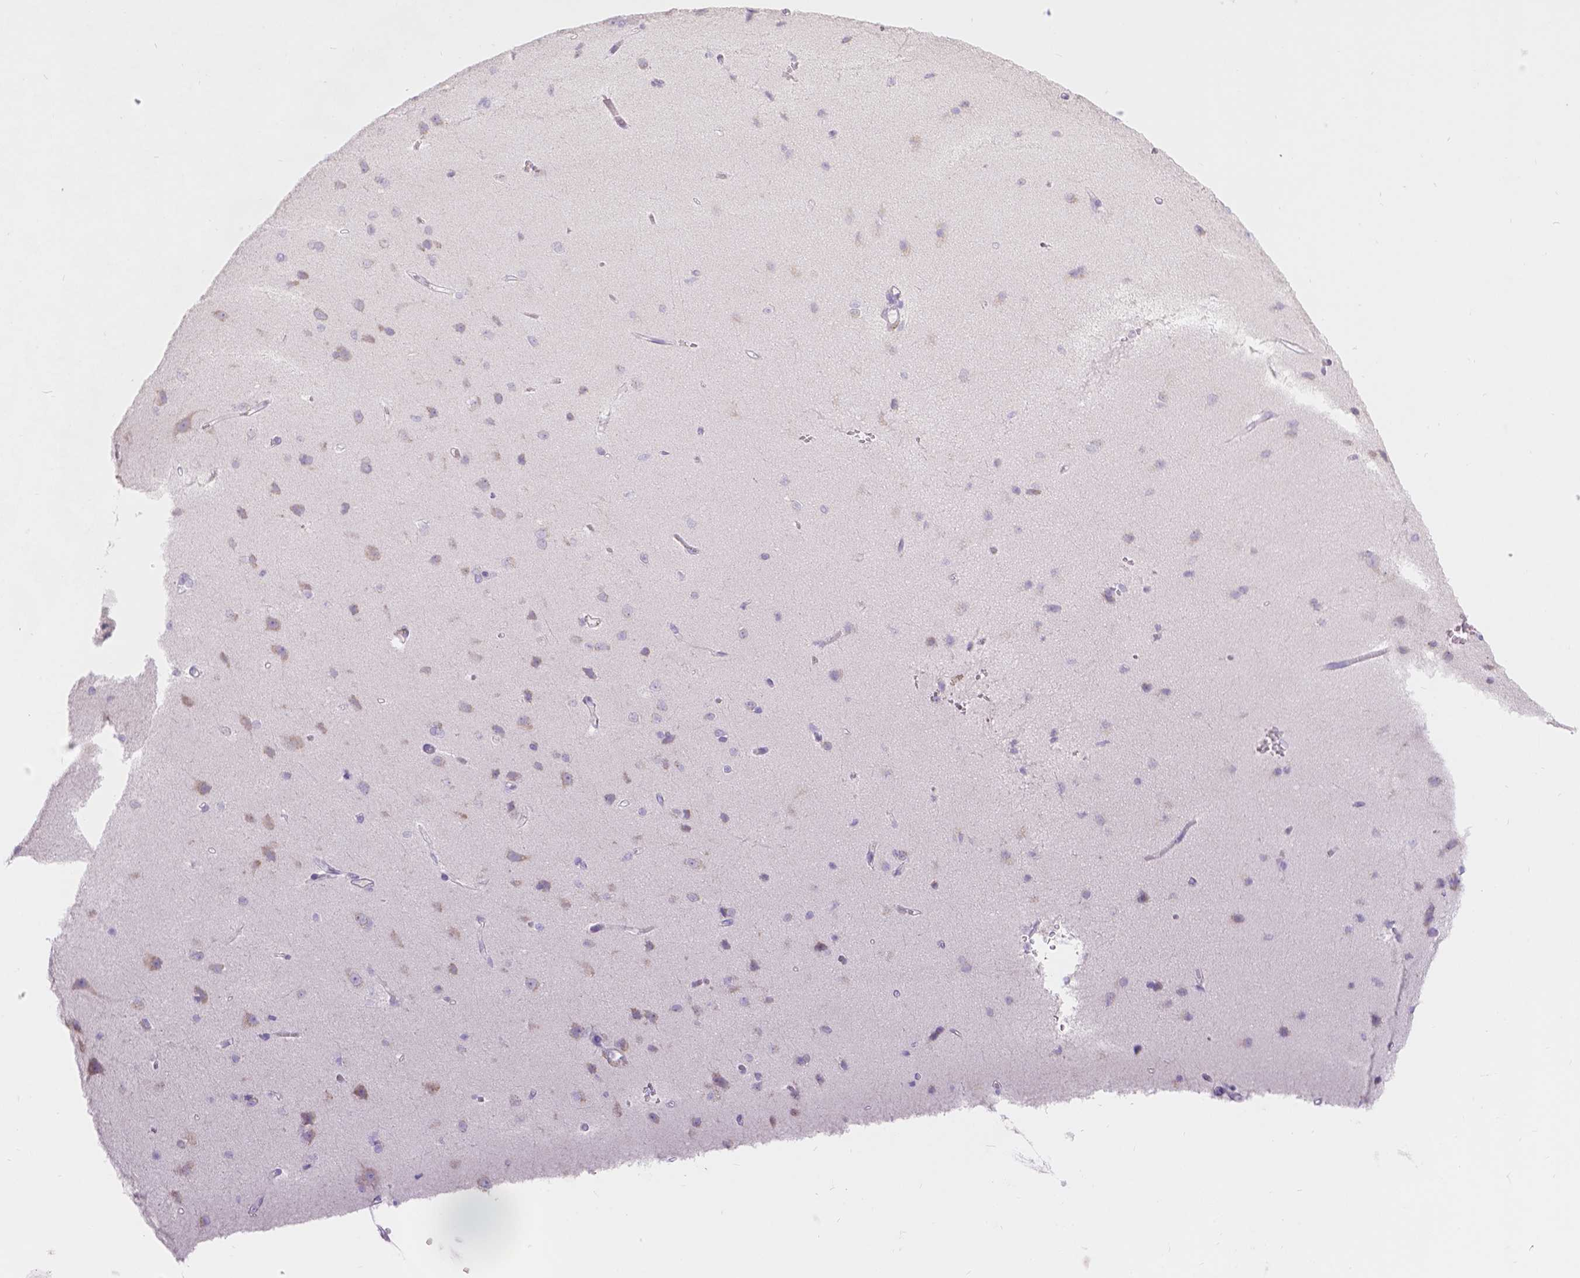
{"staining": {"intensity": "negative", "quantity": "none", "location": "none"}, "tissue": "cerebral cortex", "cell_type": "Endothelial cells", "image_type": "normal", "snomed": [{"axis": "morphology", "description": "Normal tissue, NOS"}, {"axis": "topography", "description": "Cerebral cortex"}], "caption": "Unremarkable cerebral cortex was stained to show a protein in brown. There is no significant expression in endothelial cells. The staining was performed using DAB to visualize the protein expression in brown, while the nuclei were stained in blue with hematoxylin (Magnification: 20x).", "gene": "HTN3", "patient": {"sex": "male", "age": 37}}